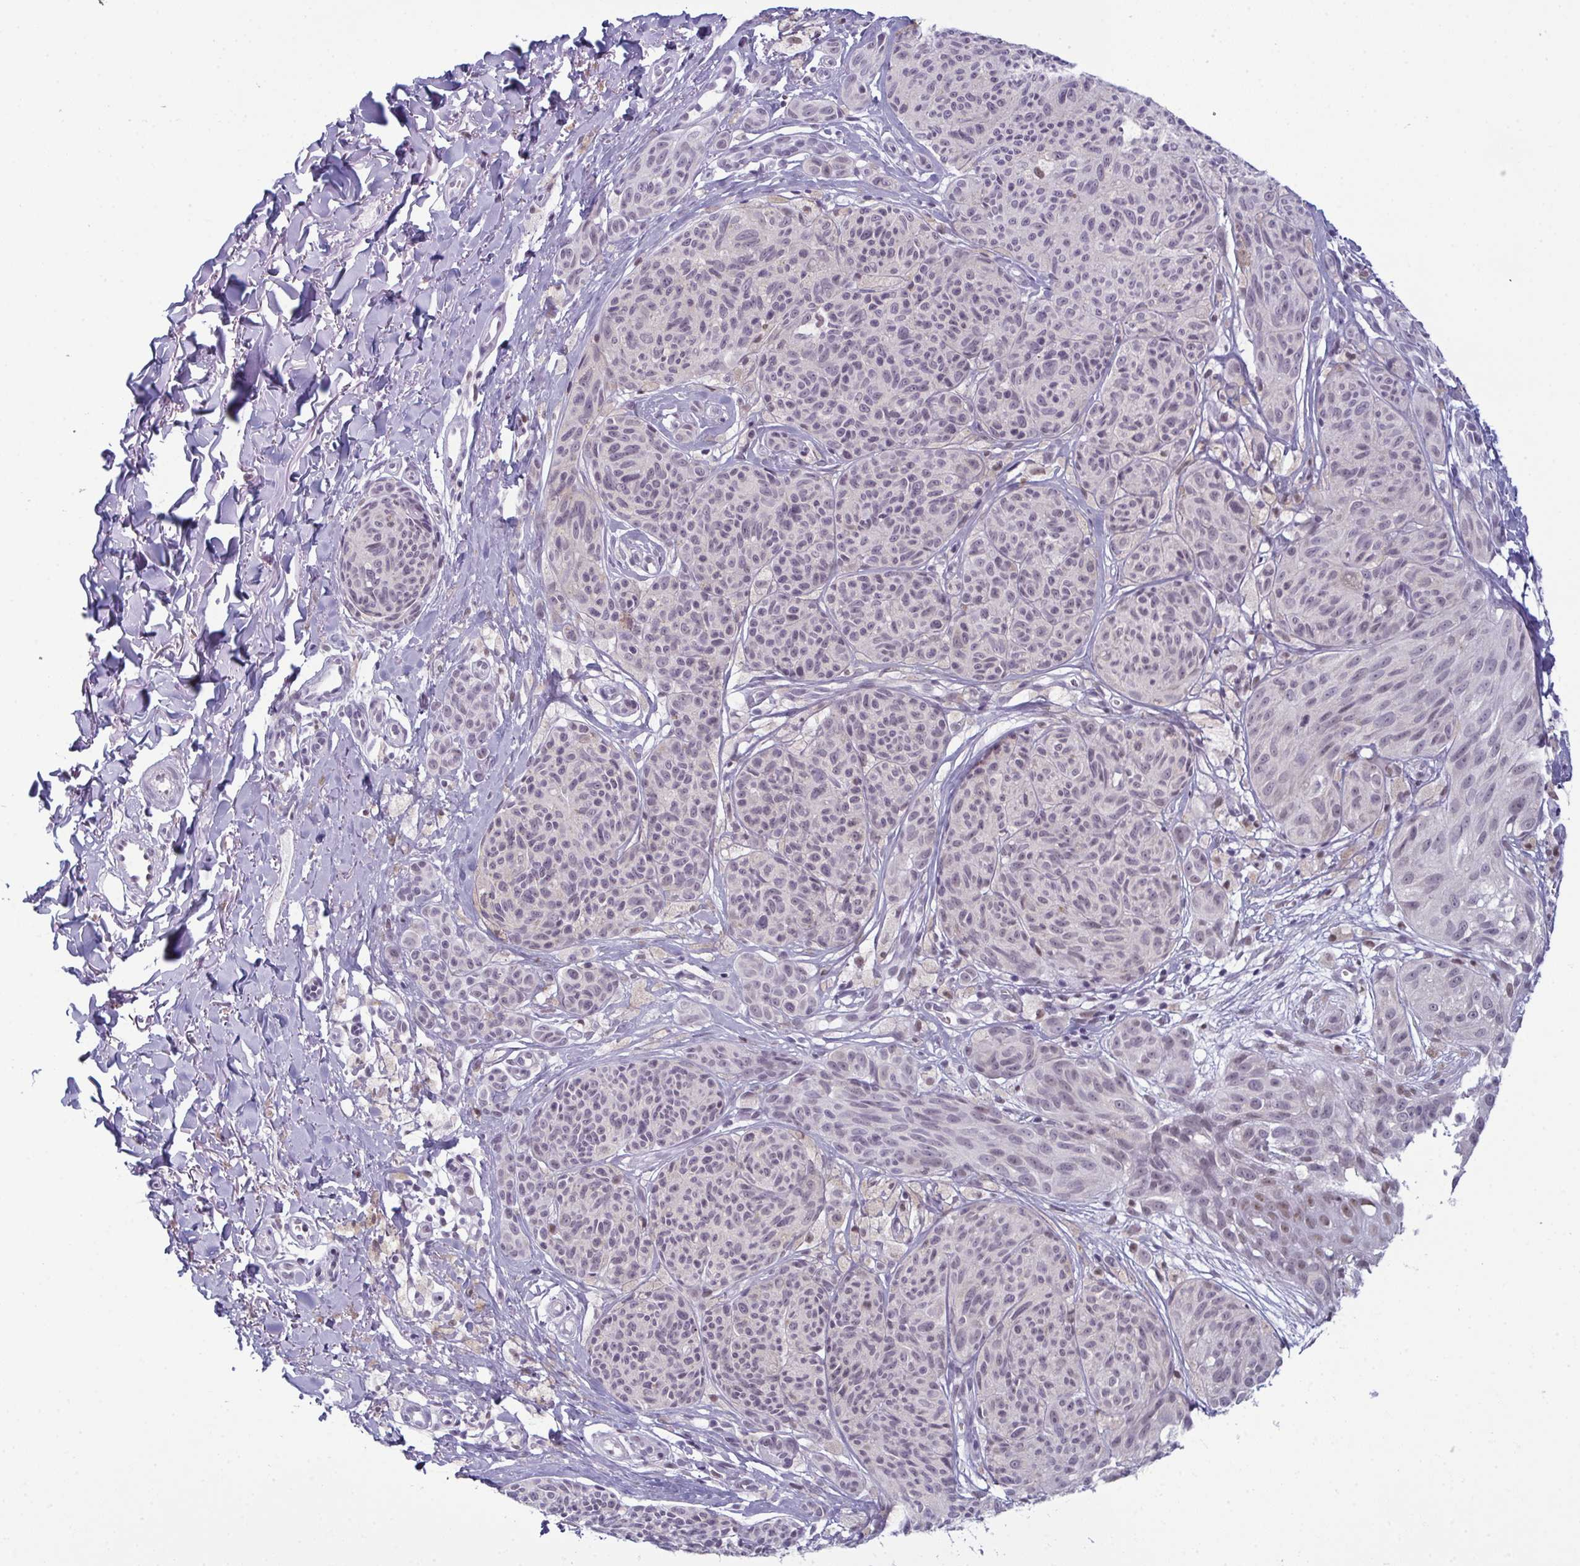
{"staining": {"intensity": "weak", "quantity": "<25%", "location": "nuclear"}, "tissue": "melanoma", "cell_type": "Tumor cells", "image_type": "cancer", "snomed": [{"axis": "morphology", "description": "Malignant melanoma, NOS"}, {"axis": "topography", "description": "Skin"}], "caption": "The micrograph exhibits no significant expression in tumor cells of melanoma.", "gene": "RBM7", "patient": {"sex": "female", "age": 87}}